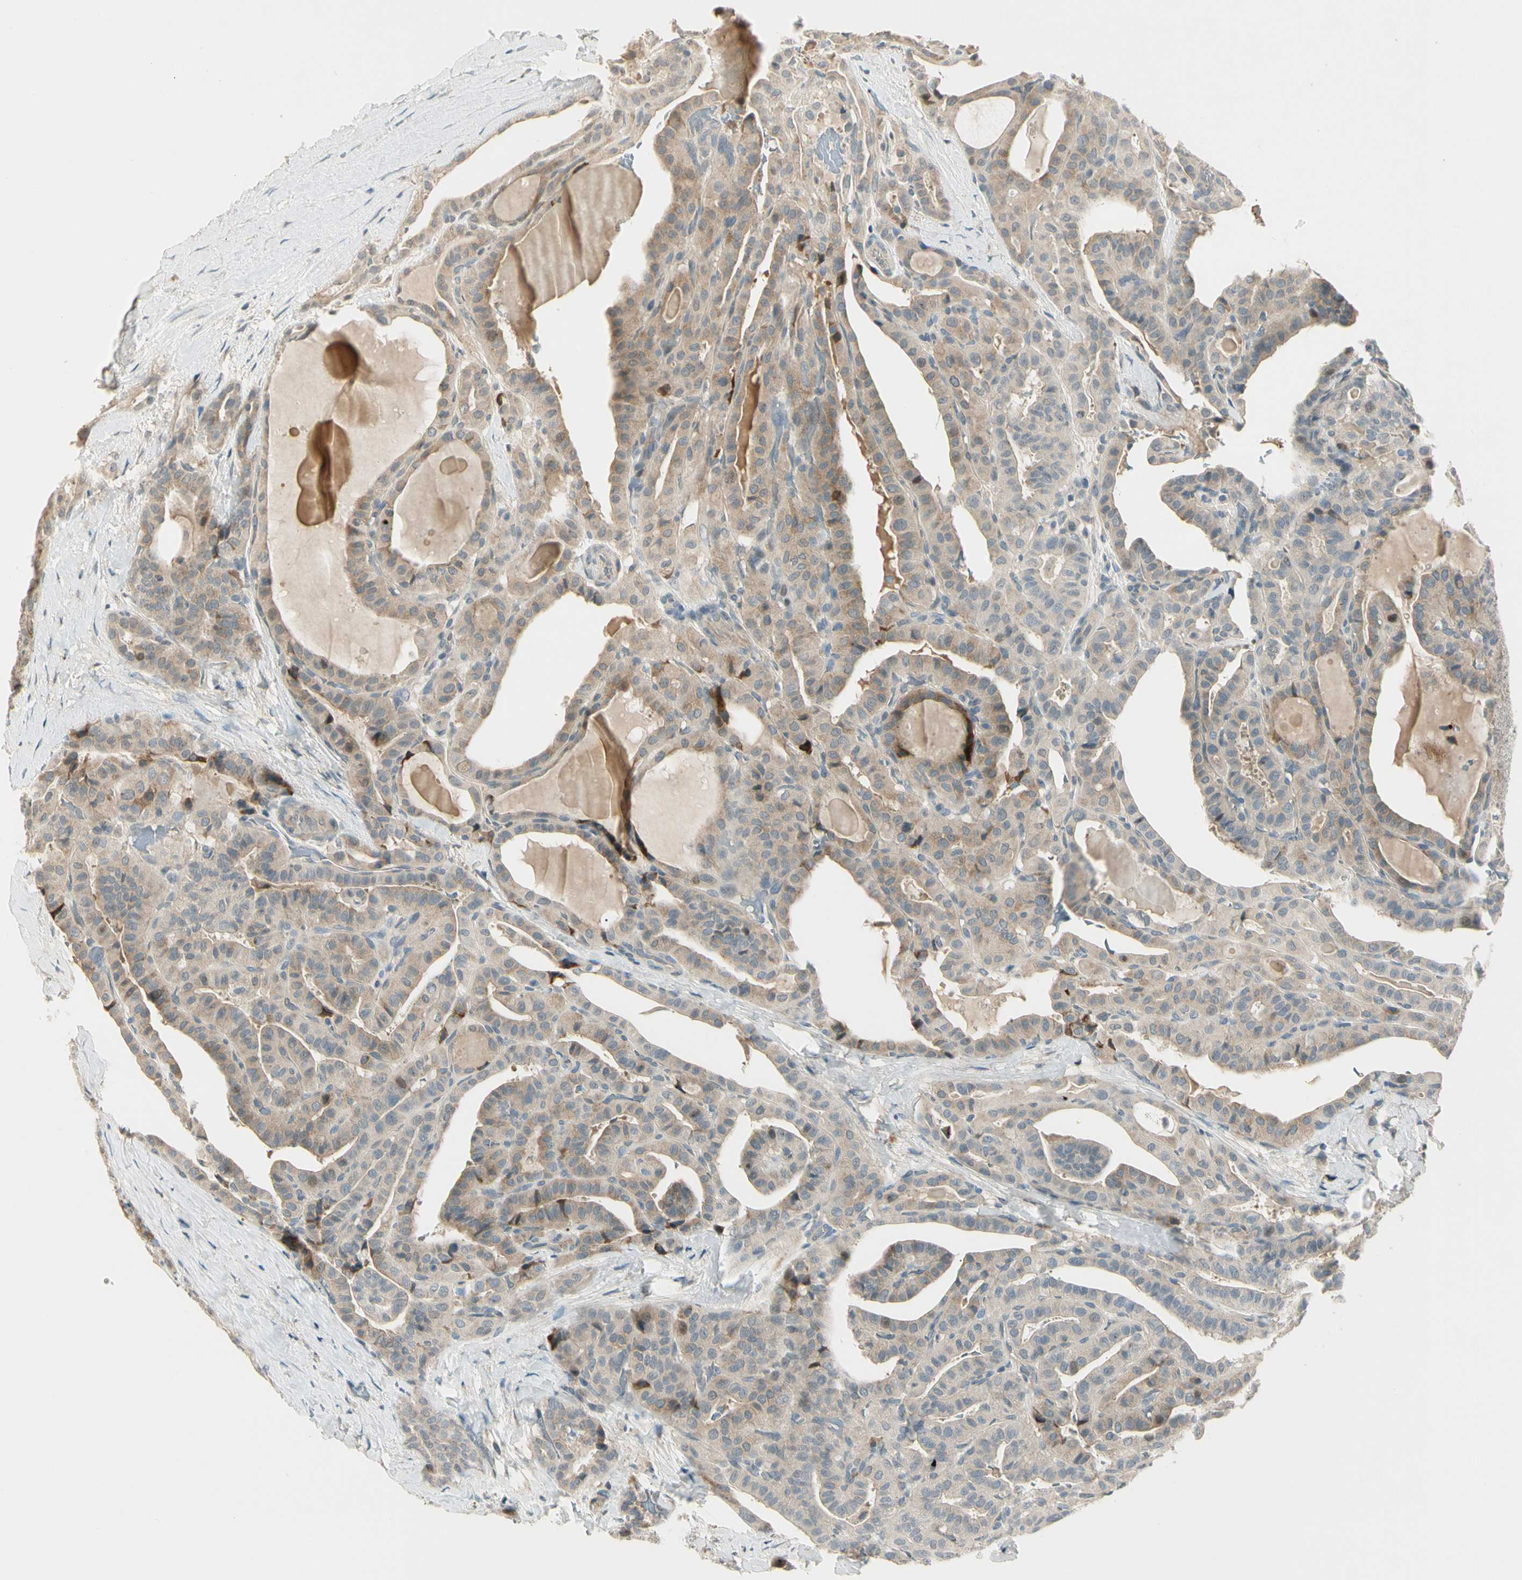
{"staining": {"intensity": "weak", "quantity": "25%-75%", "location": "cytoplasmic/membranous"}, "tissue": "thyroid cancer", "cell_type": "Tumor cells", "image_type": "cancer", "snomed": [{"axis": "morphology", "description": "Papillary adenocarcinoma, NOS"}, {"axis": "topography", "description": "Thyroid gland"}], "caption": "Protein expression analysis of thyroid cancer shows weak cytoplasmic/membranous staining in approximately 25%-75% of tumor cells. (Stains: DAB (3,3'-diaminobenzidine) in brown, nuclei in blue, Microscopy: brightfield microscopy at high magnification).", "gene": "PCDHB15", "patient": {"sex": "male", "age": 77}}